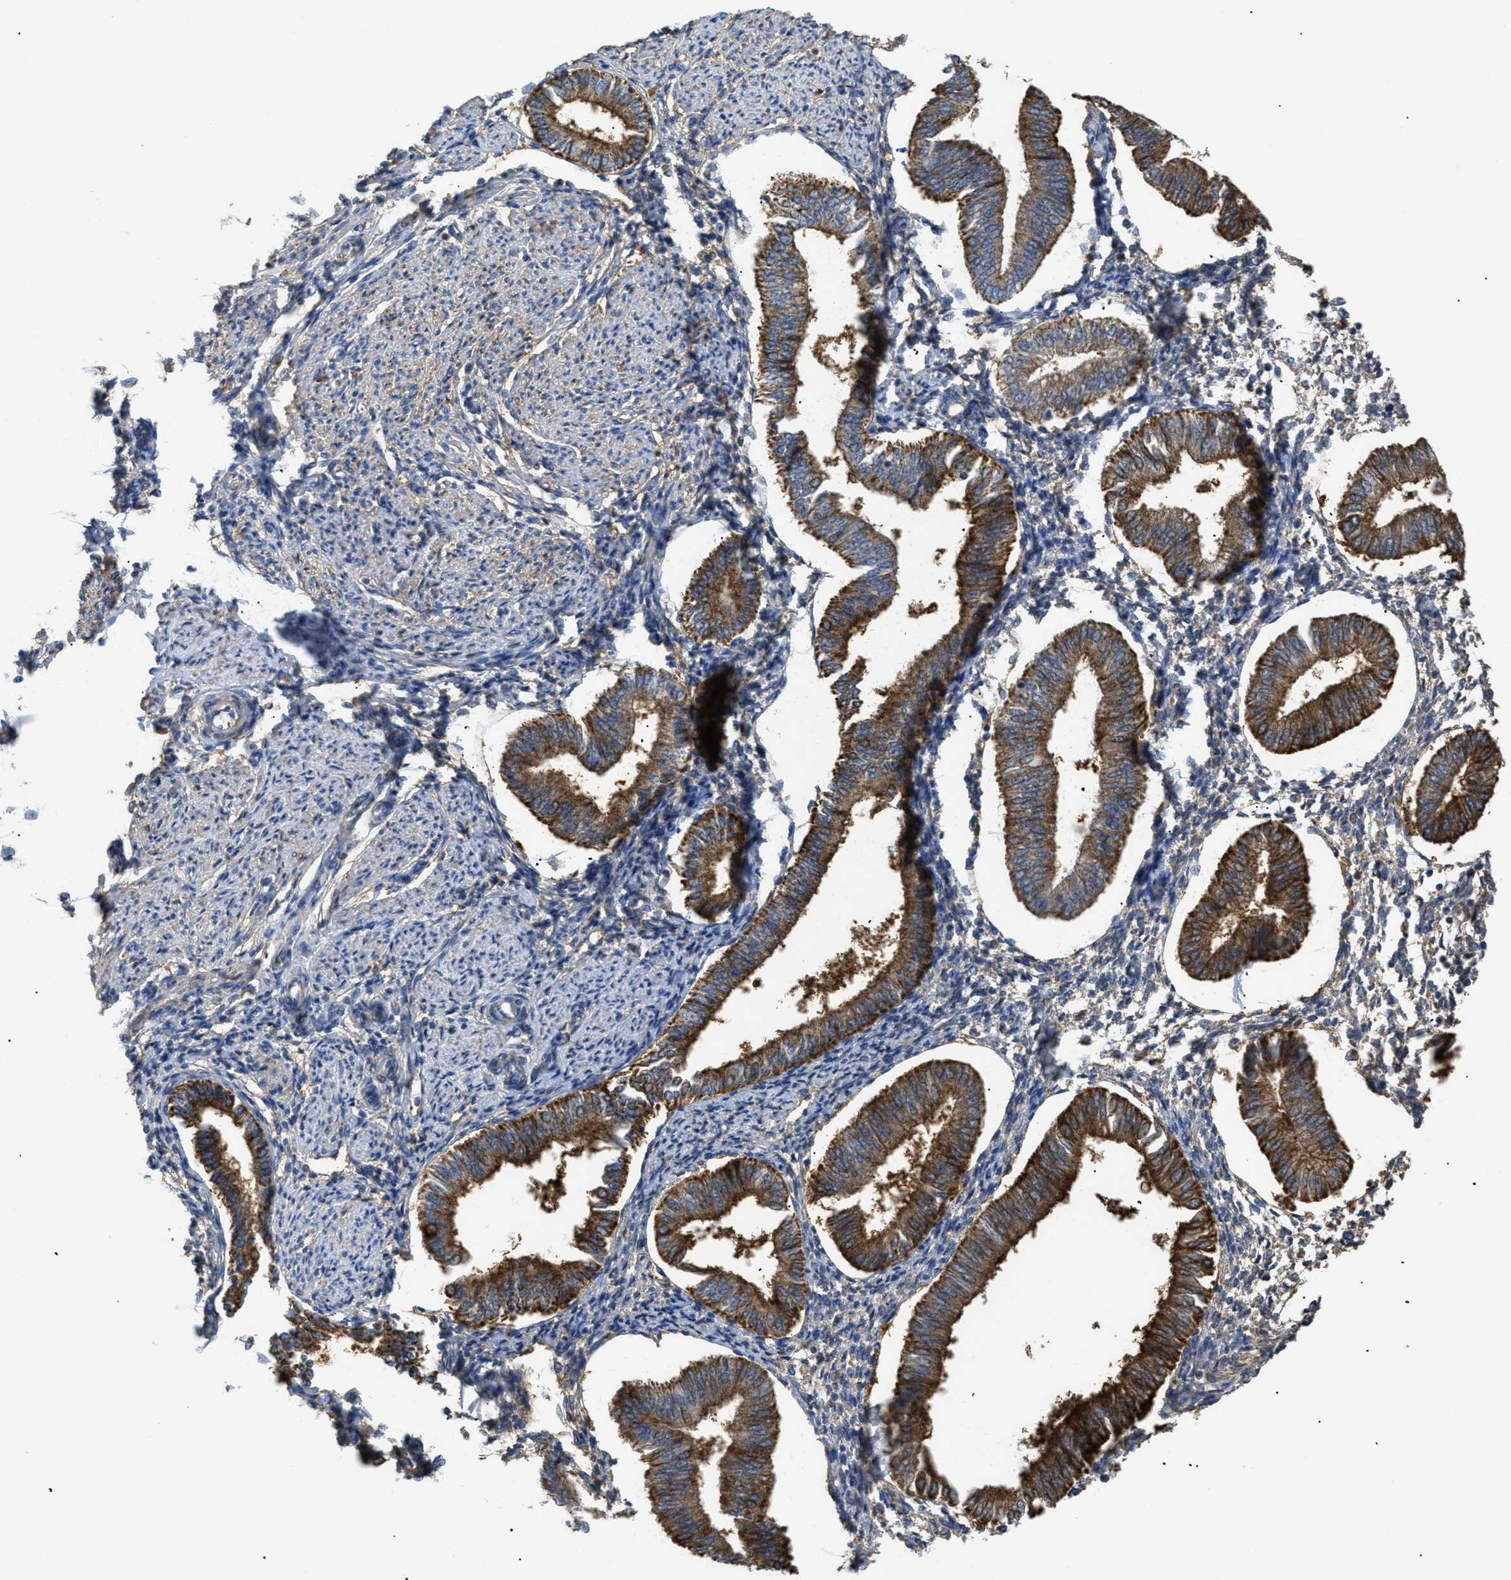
{"staining": {"intensity": "negative", "quantity": "none", "location": "none"}, "tissue": "endometrium", "cell_type": "Cells in endometrial stroma", "image_type": "normal", "snomed": [{"axis": "morphology", "description": "Normal tissue, NOS"}, {"axis": "topography", "description": "Endometrium"}], "caption": "IHC micrograph of unremarkable endometrium stained for a protein (brown), which exhibits no positivity in cells in endometrial stroma. (Immunohistochemistry (ihc), brightfield microscopy, high magnification).", "gene": "ANXA4", "patient": {"sex": "female", "age": 50}}